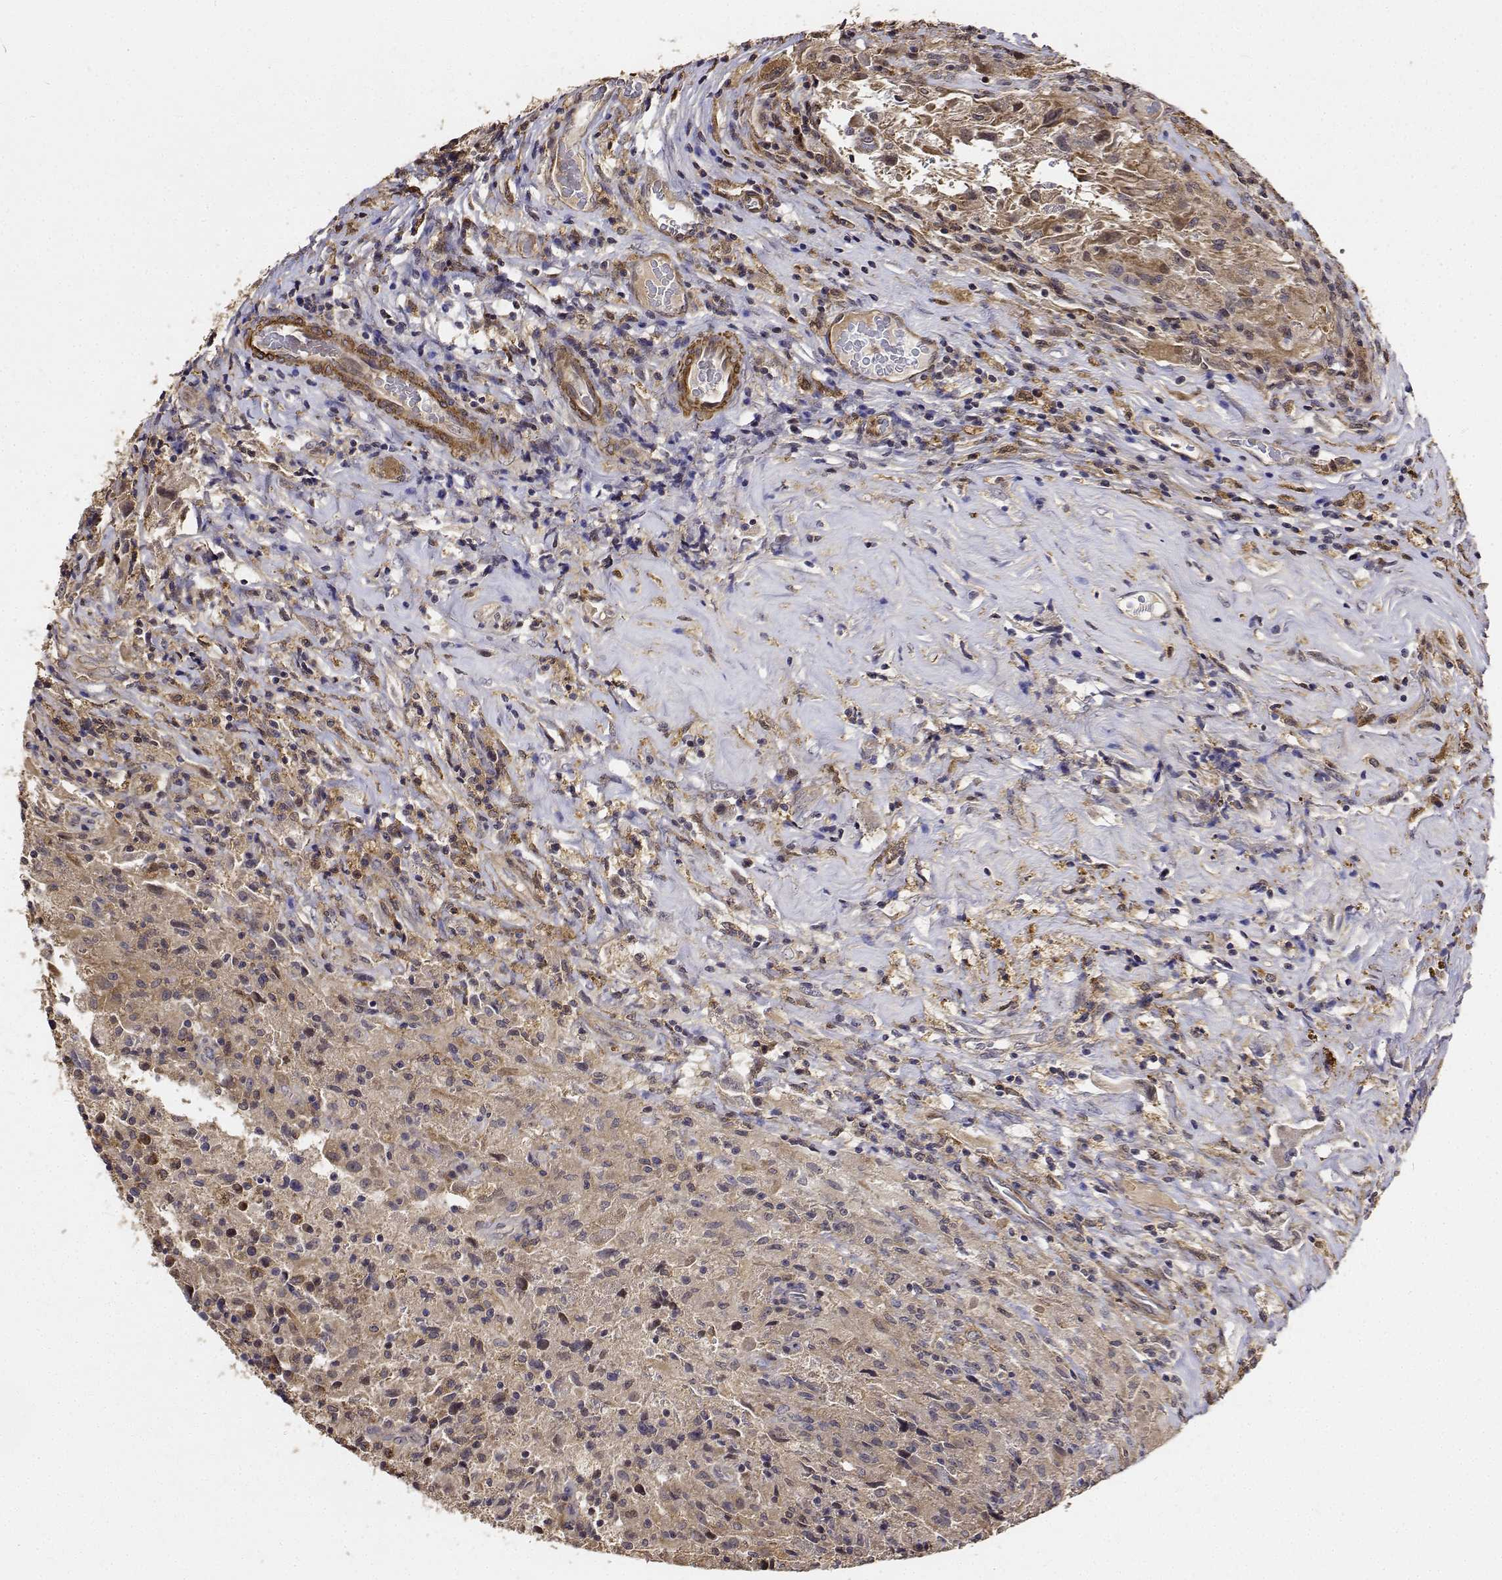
{"staining": {"intensity": "negative", "quantity": "none", "location": "none"}, "tissue": "glioma", "cell_type": "Tumor cells", "image_type": "cancer", "snomed": [{"axis": "morphology", "description": "Glioma, malignant, High grade"}, {"axis": "topography", "description": "Brain"}], "caption": "This is an IHC photomicrograph of malignant high-grade glioma. There is no expression in tumor cells.", "gene": "PCID2", "patient": {"sex": "male", "age": 68}}